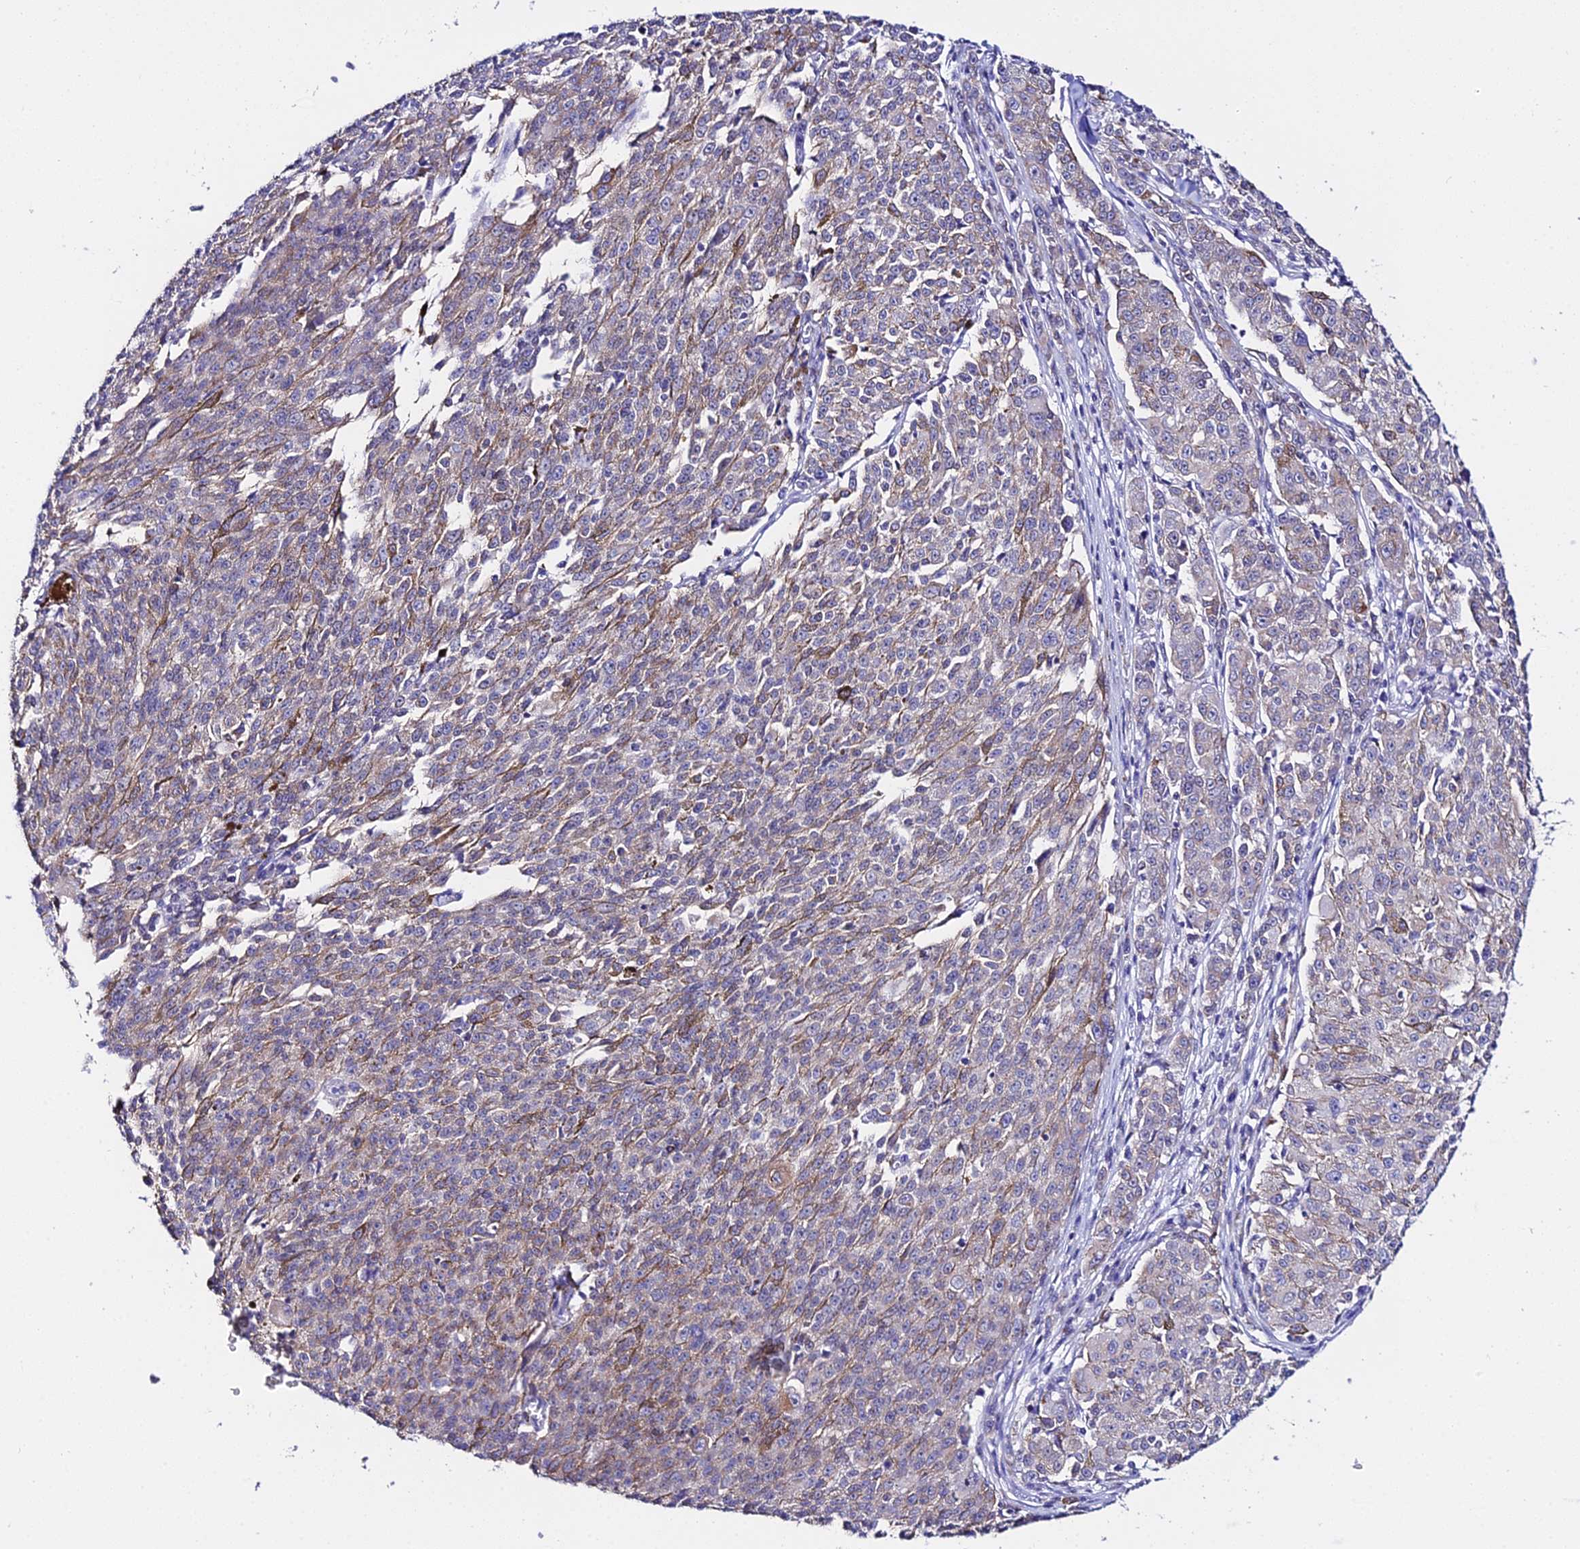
{"staining": {"intensity": "moderate", "quantity": "<25%", "location": "cytoplasmic/membranous"}, "tissue": "melanoma", "cell_type": "Tumor cells", "image_type": "cancer", "snomed": [{"axis": "morphology", "description": "Malignant melanoma, NOS"}, {"axis": "topography", "description": "Skin"}], "caption": "Moderate cytoplasmic/membranous staining for a protein is appreciated in approximately <25% of tumor cells of melanoma using IHC.", "gene": "ATG16L2", "patient": {"sex": "female", "age": 52}}